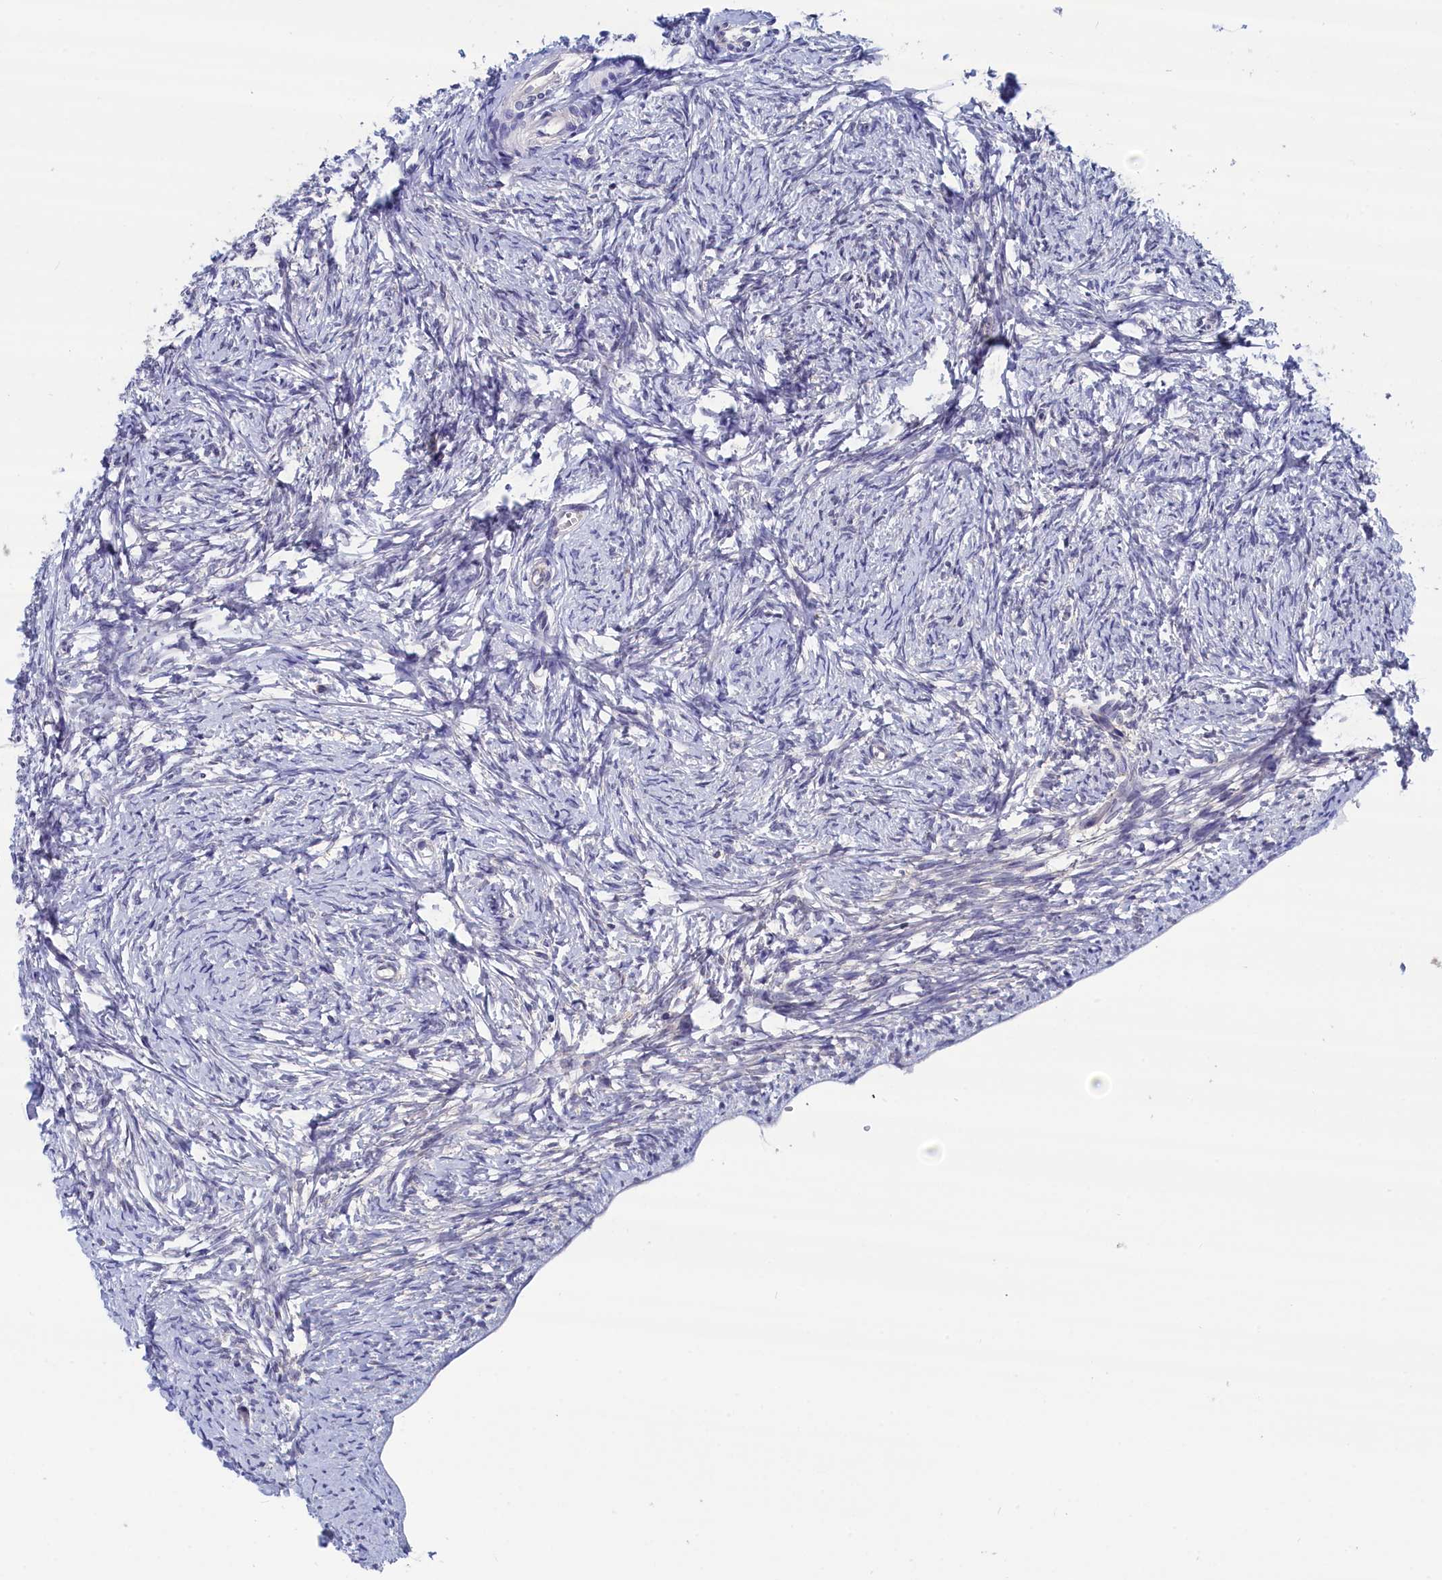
{"staining": {"intensity": "negative", "quantity": "none", "location": "none"}, "tissue": "ovary", "cell_type": "Ovarian stroma cells", "image_type": "normal", "snomed": [{"axis": "morphology", "description": "Normal tissue, NOS"}, {"axis": "topography", "description": "Ovary"}], "caption": "Ovarian stroma cells are negative for brown protein staining in normal ovary. (Stains: DAB IHC with hematoxylin counter stain, Microscopy: brightfield microscopy at high magnification).", "gene": "PGP", "patient": {"sex": "female", "age": 34}}